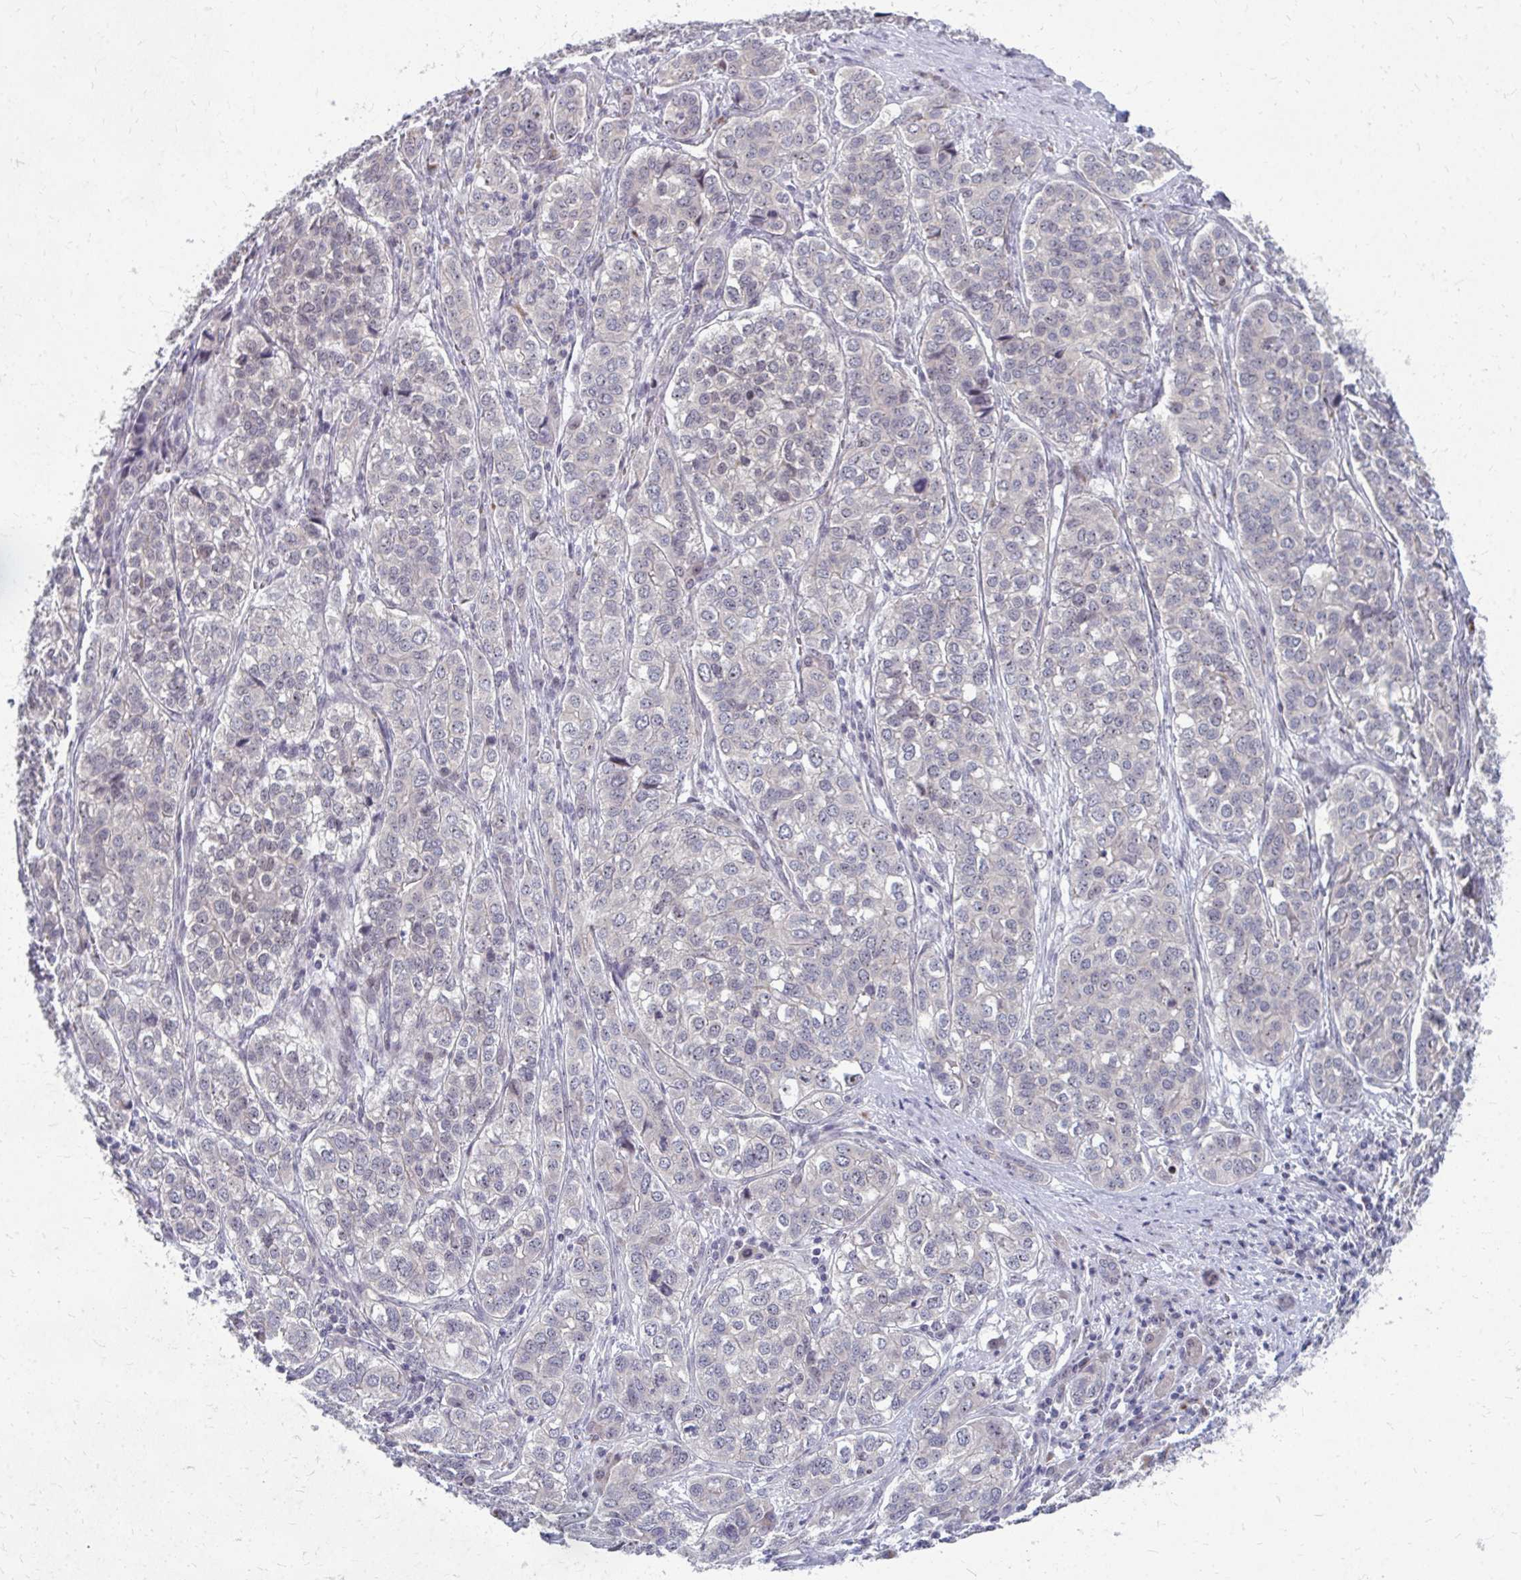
{"staining": {"intensity": "negative", "quantity": "none", "location": "none"}, "tissue": "liver cancer", "cell_type": "Tumor cells", "image_type": "cancer", "snomed": [{"axis": "morphology", "description": "Cholangiocarcinoma"}, {"axis": "topography", "description": "Liver"}], "caption": "Protein analysis of liver cholangiocarcinoma exhibits no significant staining in tumor cells.", "gene": "NUDT16", "patient": {"sex": "male", "age": 56}}